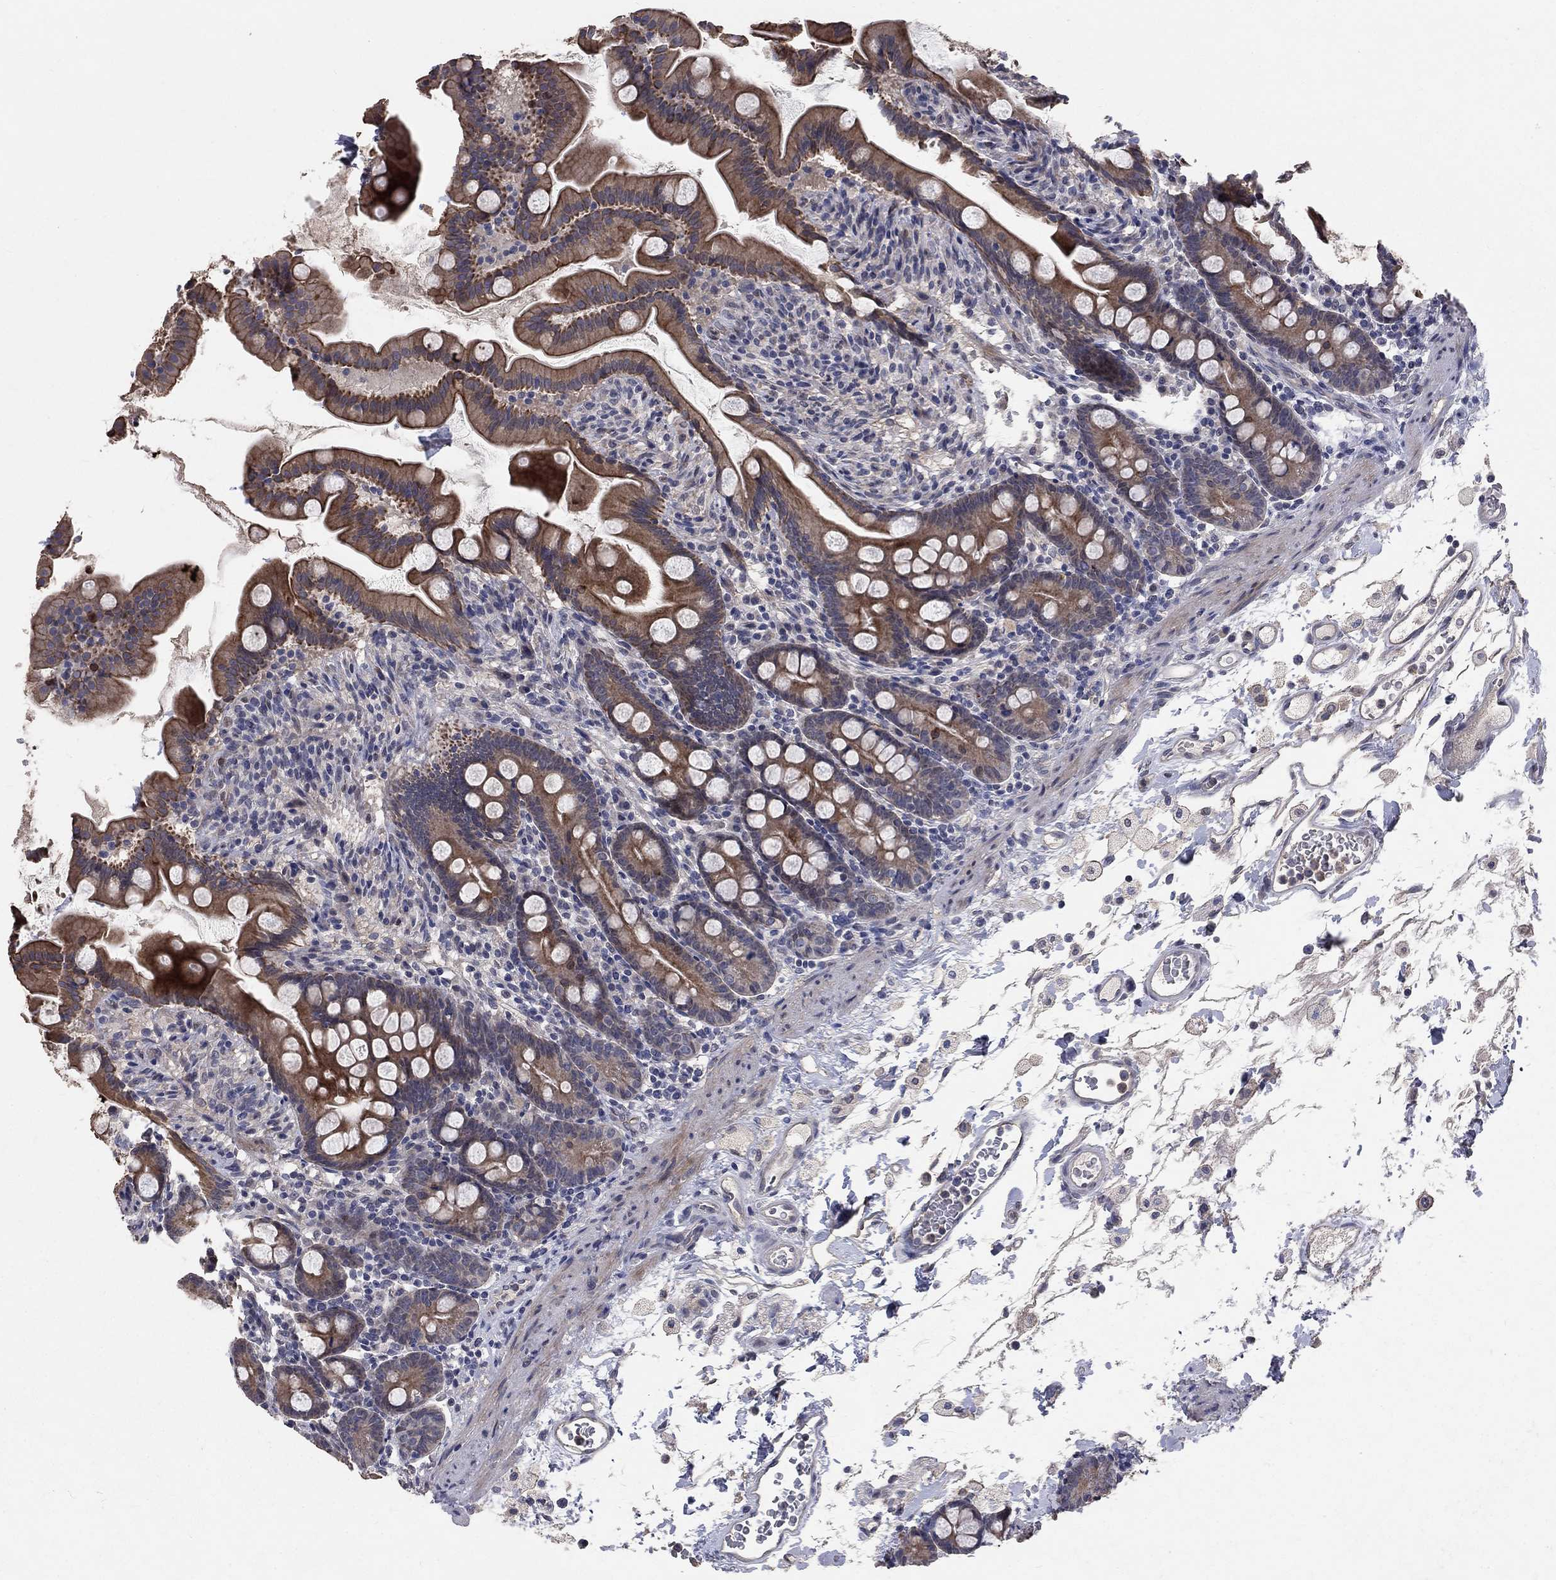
{"staining": {"intensity": "moderate", "quantity": ">75%", "location": "cytoplasmic/membranous"}, "tissue": "small intestine", "cell_type": "Glandular cells", "image_type": "normal", "snomed": [{"axis": "morphology", "description": "Normal tissue, NOS"}, {"axis": "topography", "description": "Small intestine"}], "caption": "Protein expression analysis of normal small intestine exhibits moderate cytoplasmic/membranous positivity in about >75% of glandular cells.", "gene": "CHST5", "patient": {"sex": "female", "age": 44}}